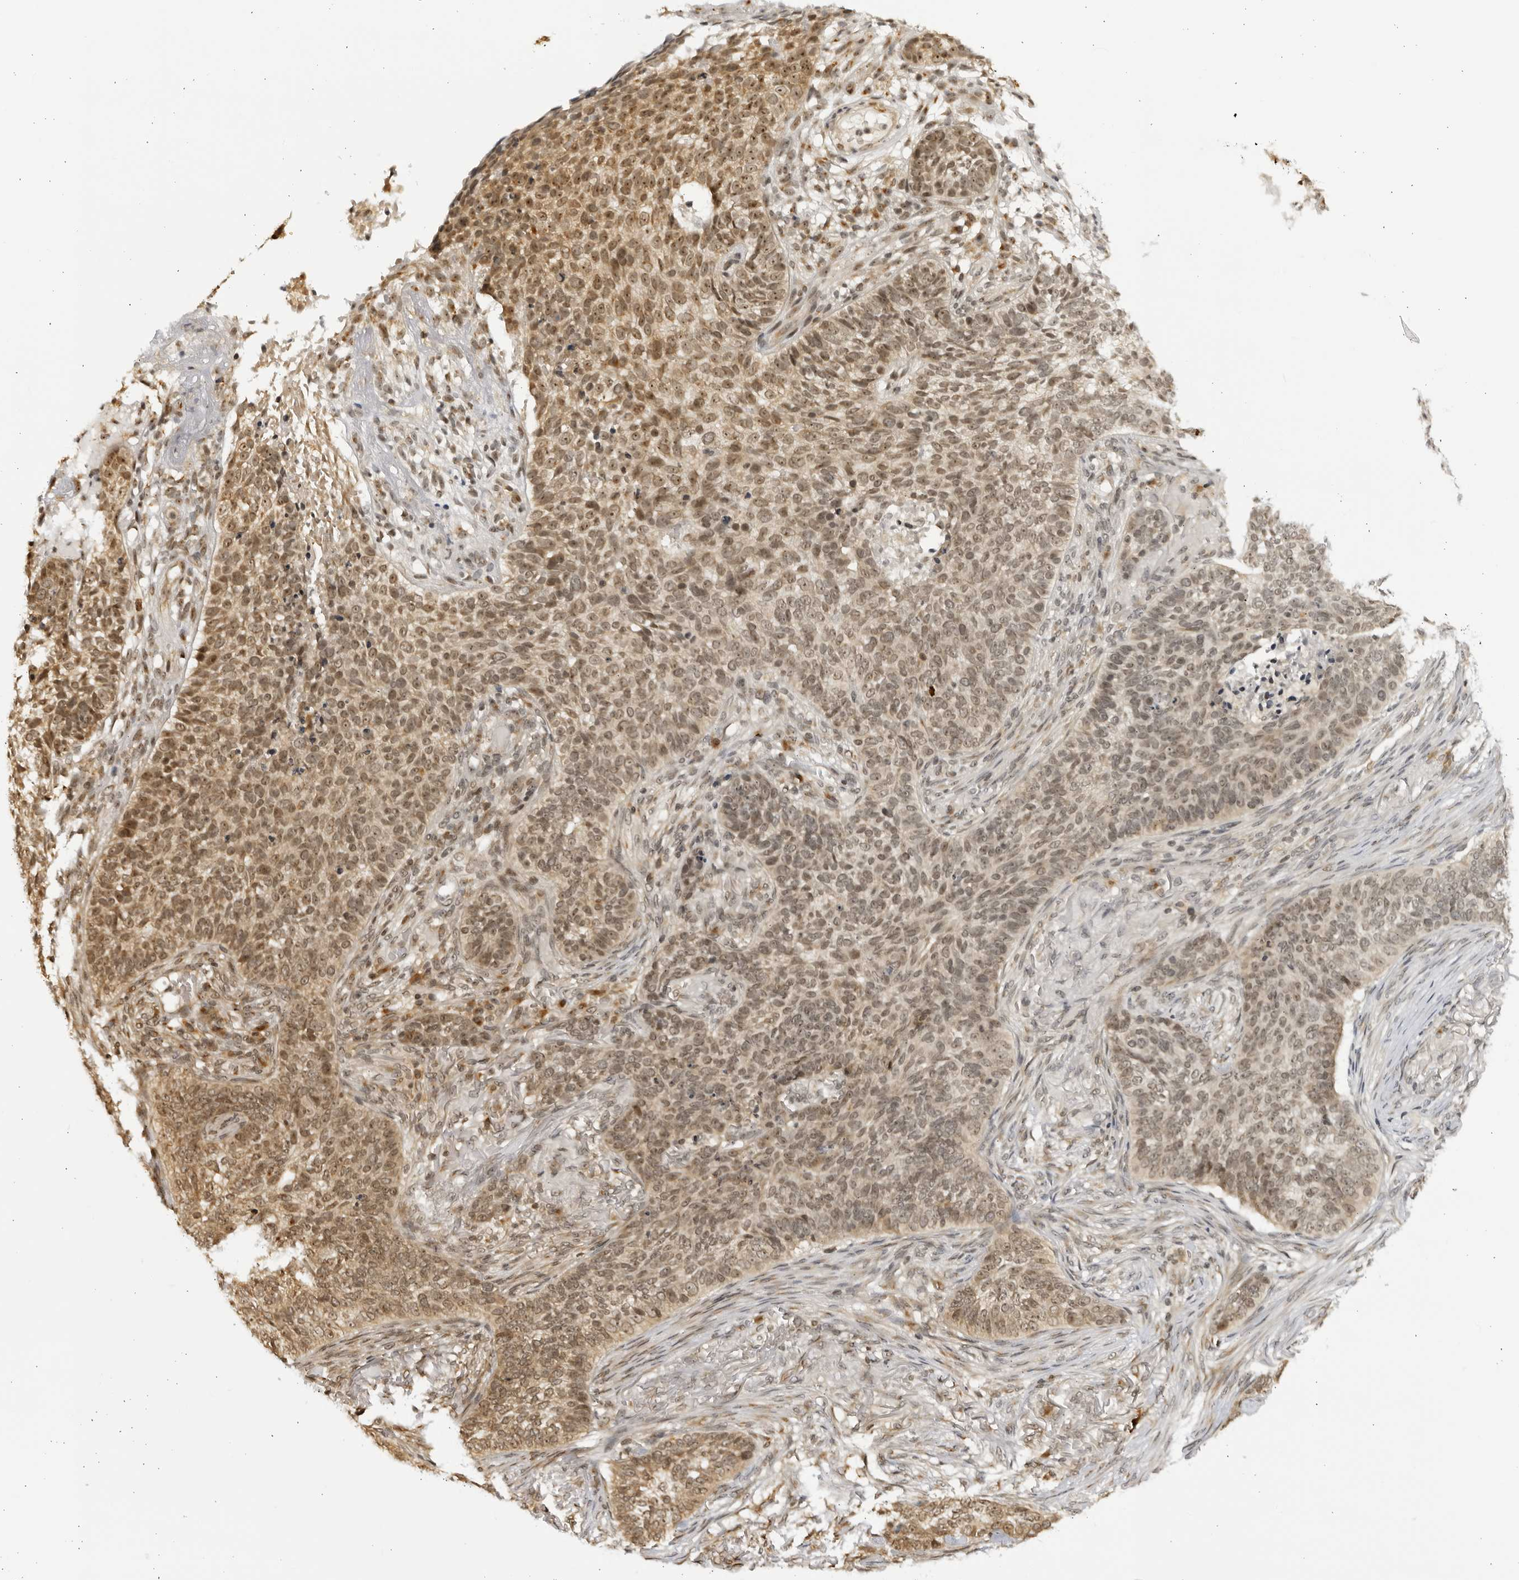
{"staining": {"intensity": "weak", "quantity": ">75%", "location": "nuclear"}, "tissue": "skin cancer", "cell_type": "Tumor cells", "image_type": "cancer", "snomed": [{"axis": "morphology", "description": "Basal cell carcinoma"}, {"axis": "topography", "description": "Skin"}], "caption": "Skin cancer (basal cell carcinoma) stained with immunohistochemistry (IHC) exhibits weak nuclear expression in about >75% of tumor cells.", "gene": "RASGEF1C", "patient": {"sex": "male", "age": 85}}